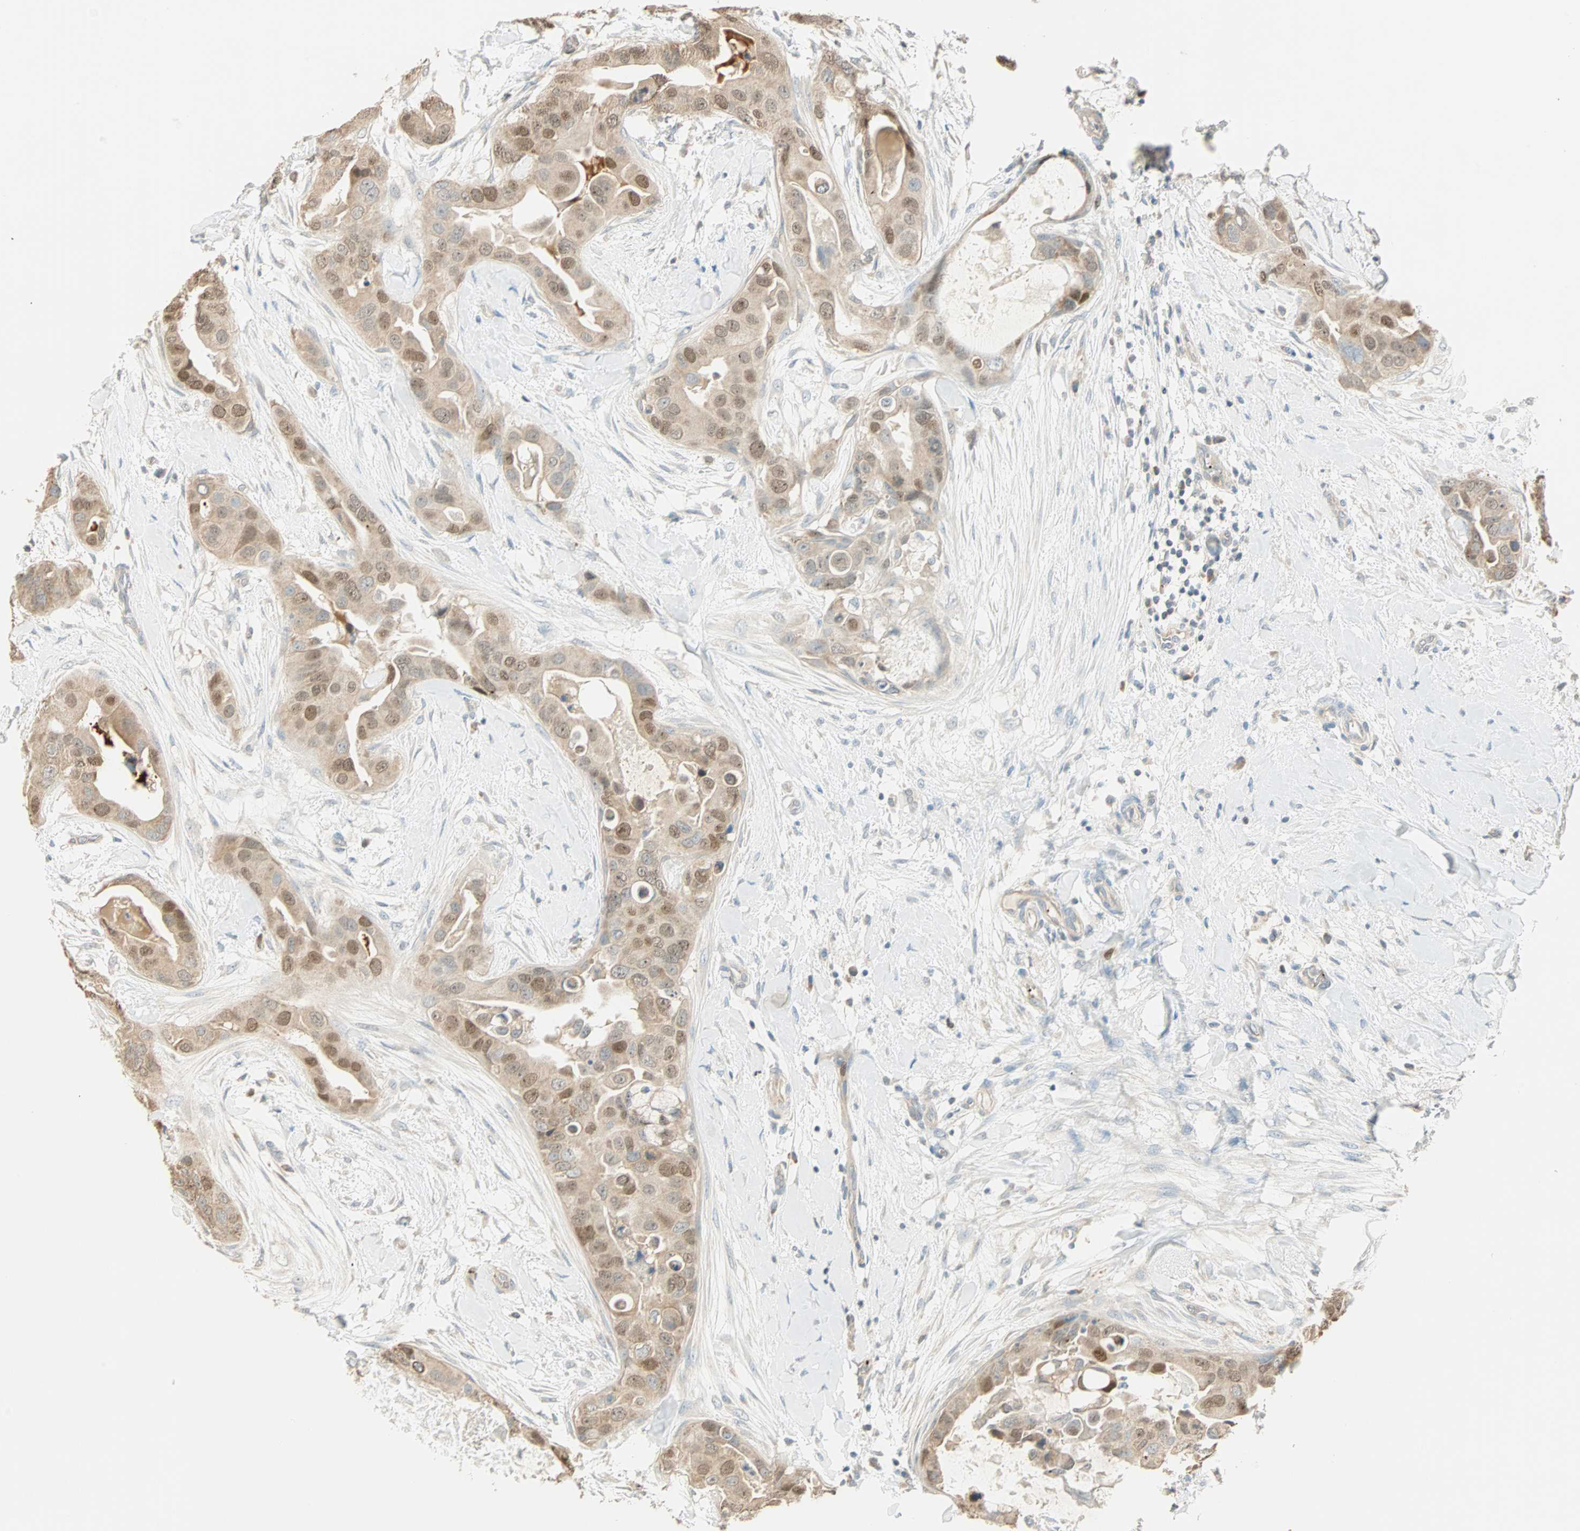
{"staining": {"intensity": "moderate", "quantity": "25%-75%", "location": "cytoplasmic/membranous,nuclear"}, "tissue": "breast cancer", "cell_type": "Tumor cells", "image_type": "cancer", "snomed": [{"axis": "morphology", "description": "Duct carcinoma"}, {"axis": "topography", "description": "Breast"}], "caption": "Immunohistochemistry (IHC) staining of breast cancer, which reveals medium levels of moderate cytoplasmic/membranous and nuclear expression in about 25%-75% of tumor cells indicating moderate cytoplasmic/membranous and nuclear protein positivity. The staining was performed using DAB (3,3'-diaminobenzidine) (brown) for protein detection and nuclei were counterstained in hematoxylin (blue).", "gene": "RAD18", "patient": {"sex": "female", "age": 40}}